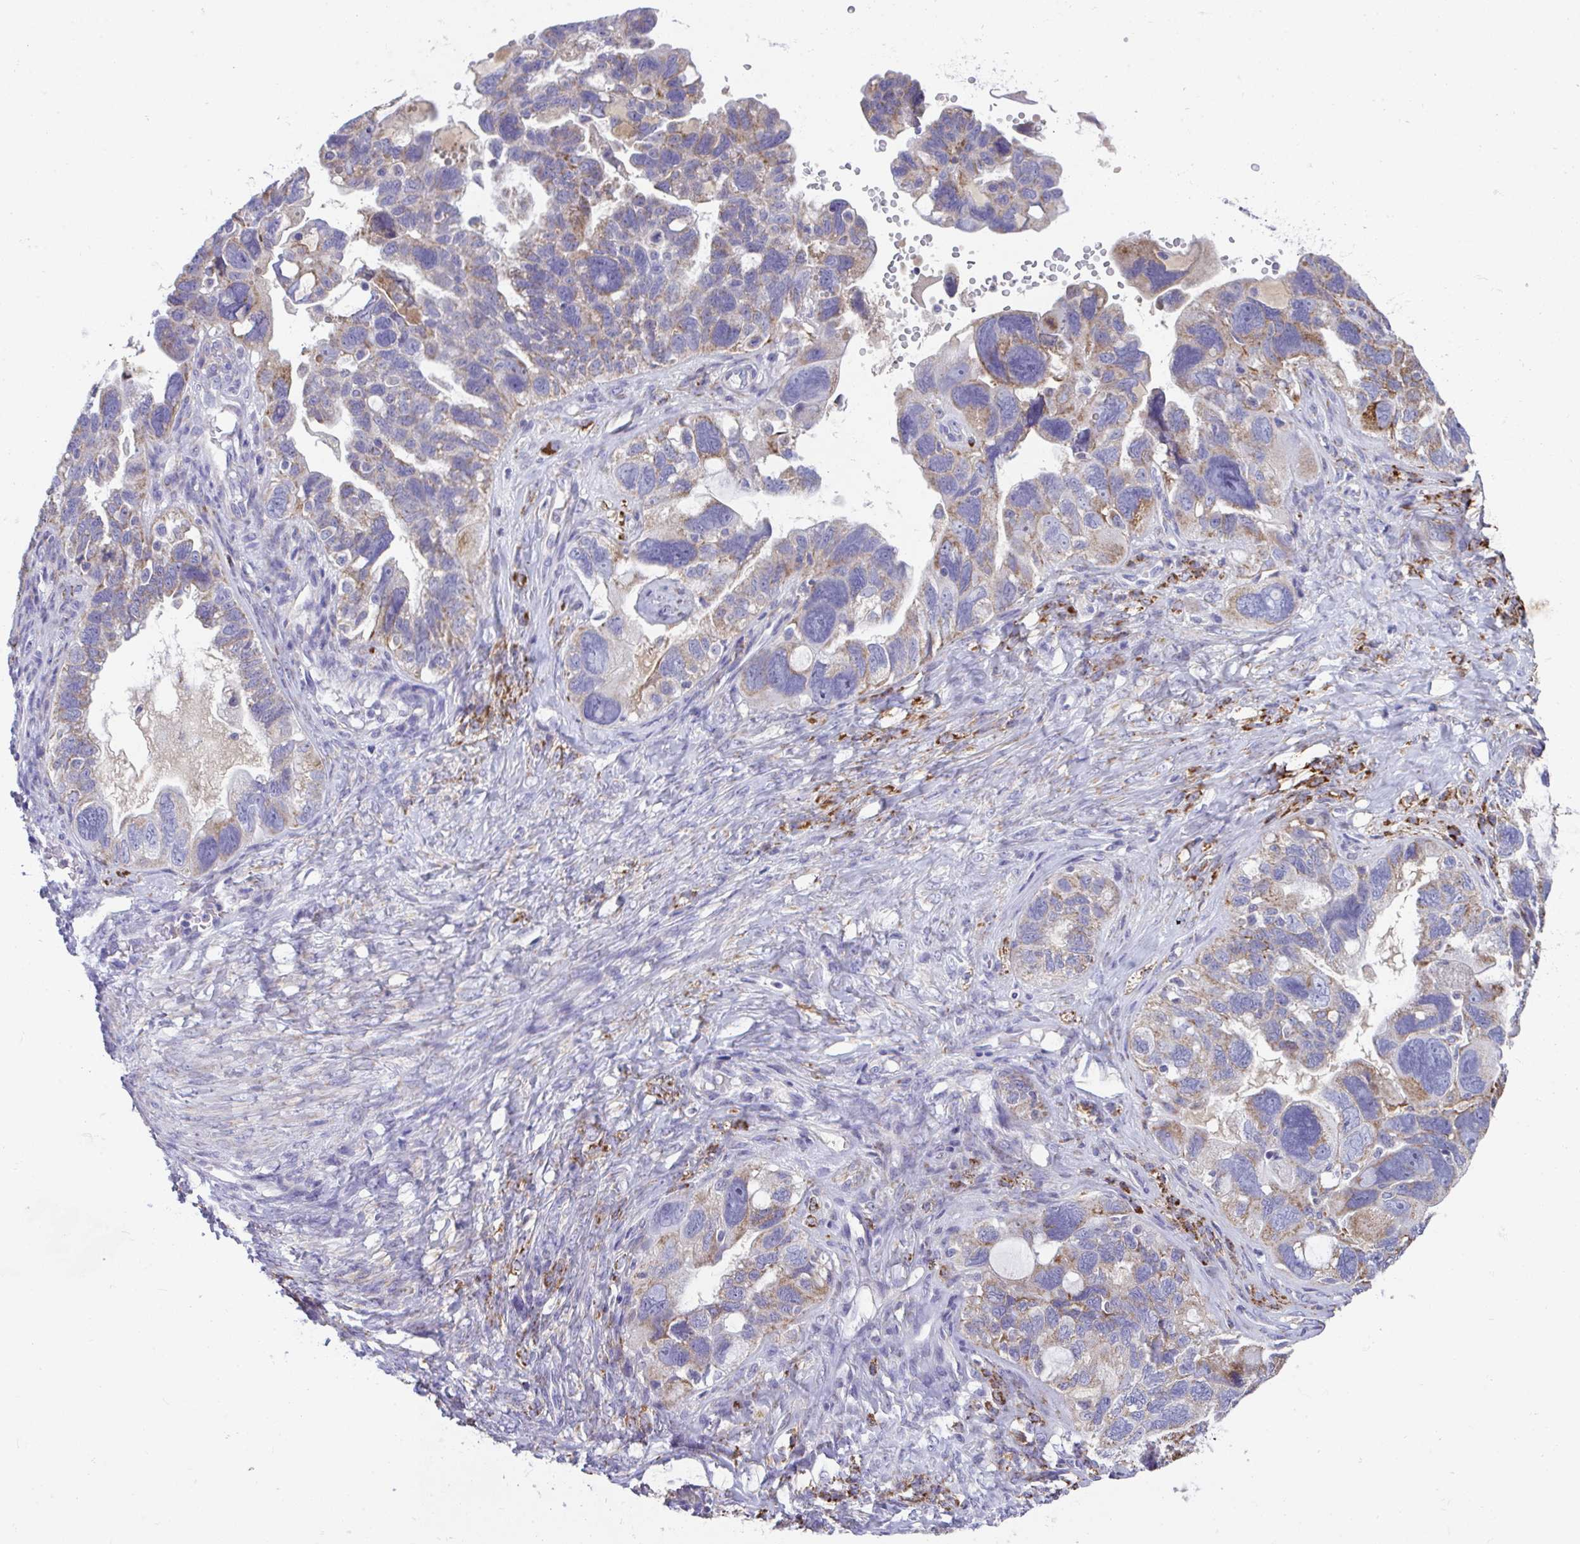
{"staining": {"intensity": "moderate", "quantity": "<25%", "location": "cytoplasmic/membranous"}, "tissue": "ovarian cancer", "cell_type": "Tumor cells", "image_type": "cancer", "snomed": [{"axis": "morphology", "description": "Cystadenocarcinoma, serous, NOS"}, {"axis": "topography", "description": "Ovary"}], "caption": "DAB immunohistochemical staining of human ovarian cancer (serous cystadenocarcinoma) reveals moderate cytoplasmic/membranous protein expression in about <25% of tumor cells. Ihc stains the protein in brown and the nuclei are stained blue.", "gene": "COA5", "patient": {"sex": "female", "age": 60}}